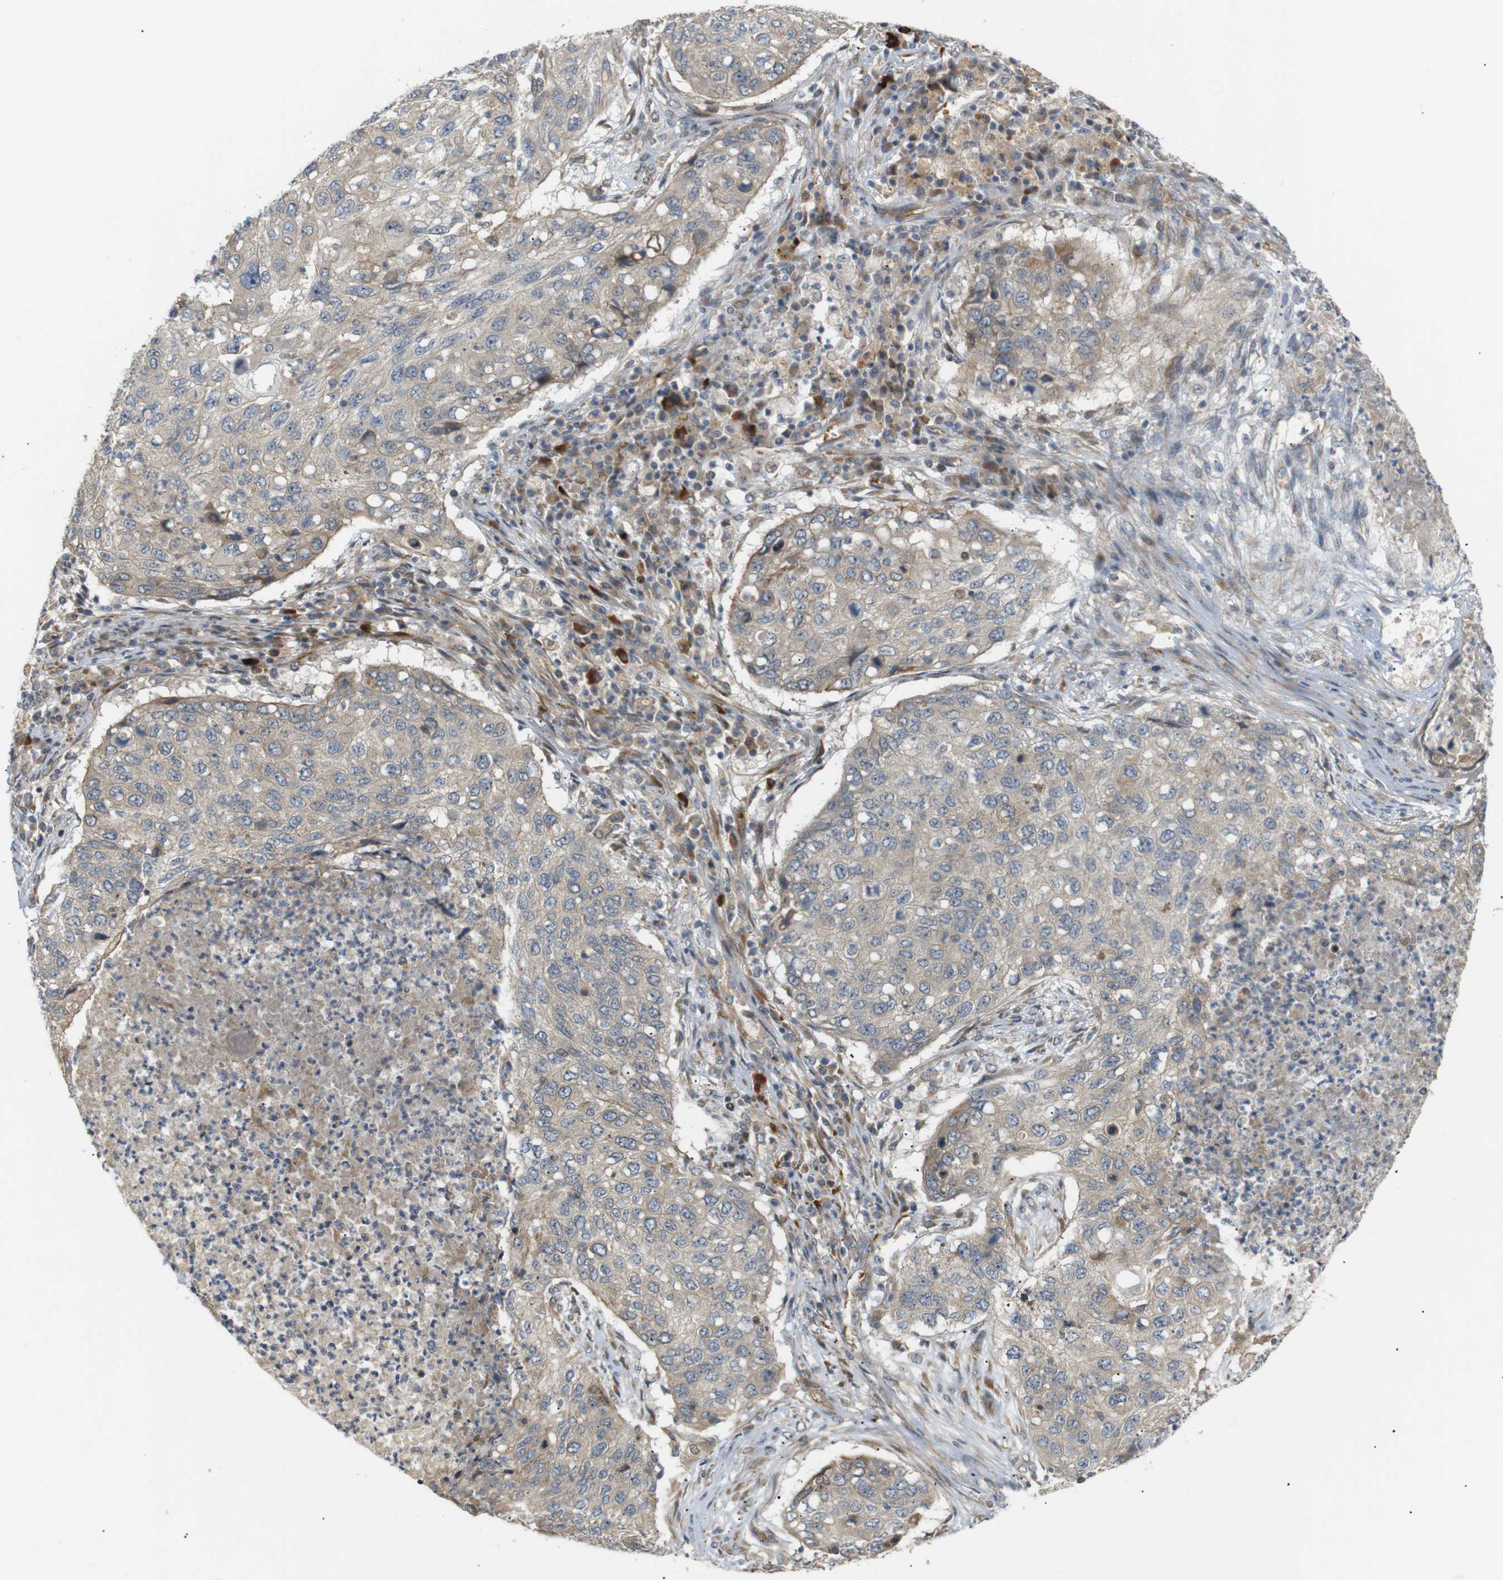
{"staining": {"intensity": "weak", "quantity": "25%-75%", "location": "cytoplasmic/membranous"}, "tissue": "lung cancer", "cell_type": "Tumor cells", "image_type": "cancer", "snomed": [{"axis": "morphology", "description": "Squamous cell carcinoma, NOS"}, {"axis": "topography", "description": "Lung"}], "caption": "Human squamous cell carcinoma (lung) stained with a protein marker reveals weak staining in tumor cells.", "gene": "RPTOR", "patient": {"sex": "female", "age": 63}}